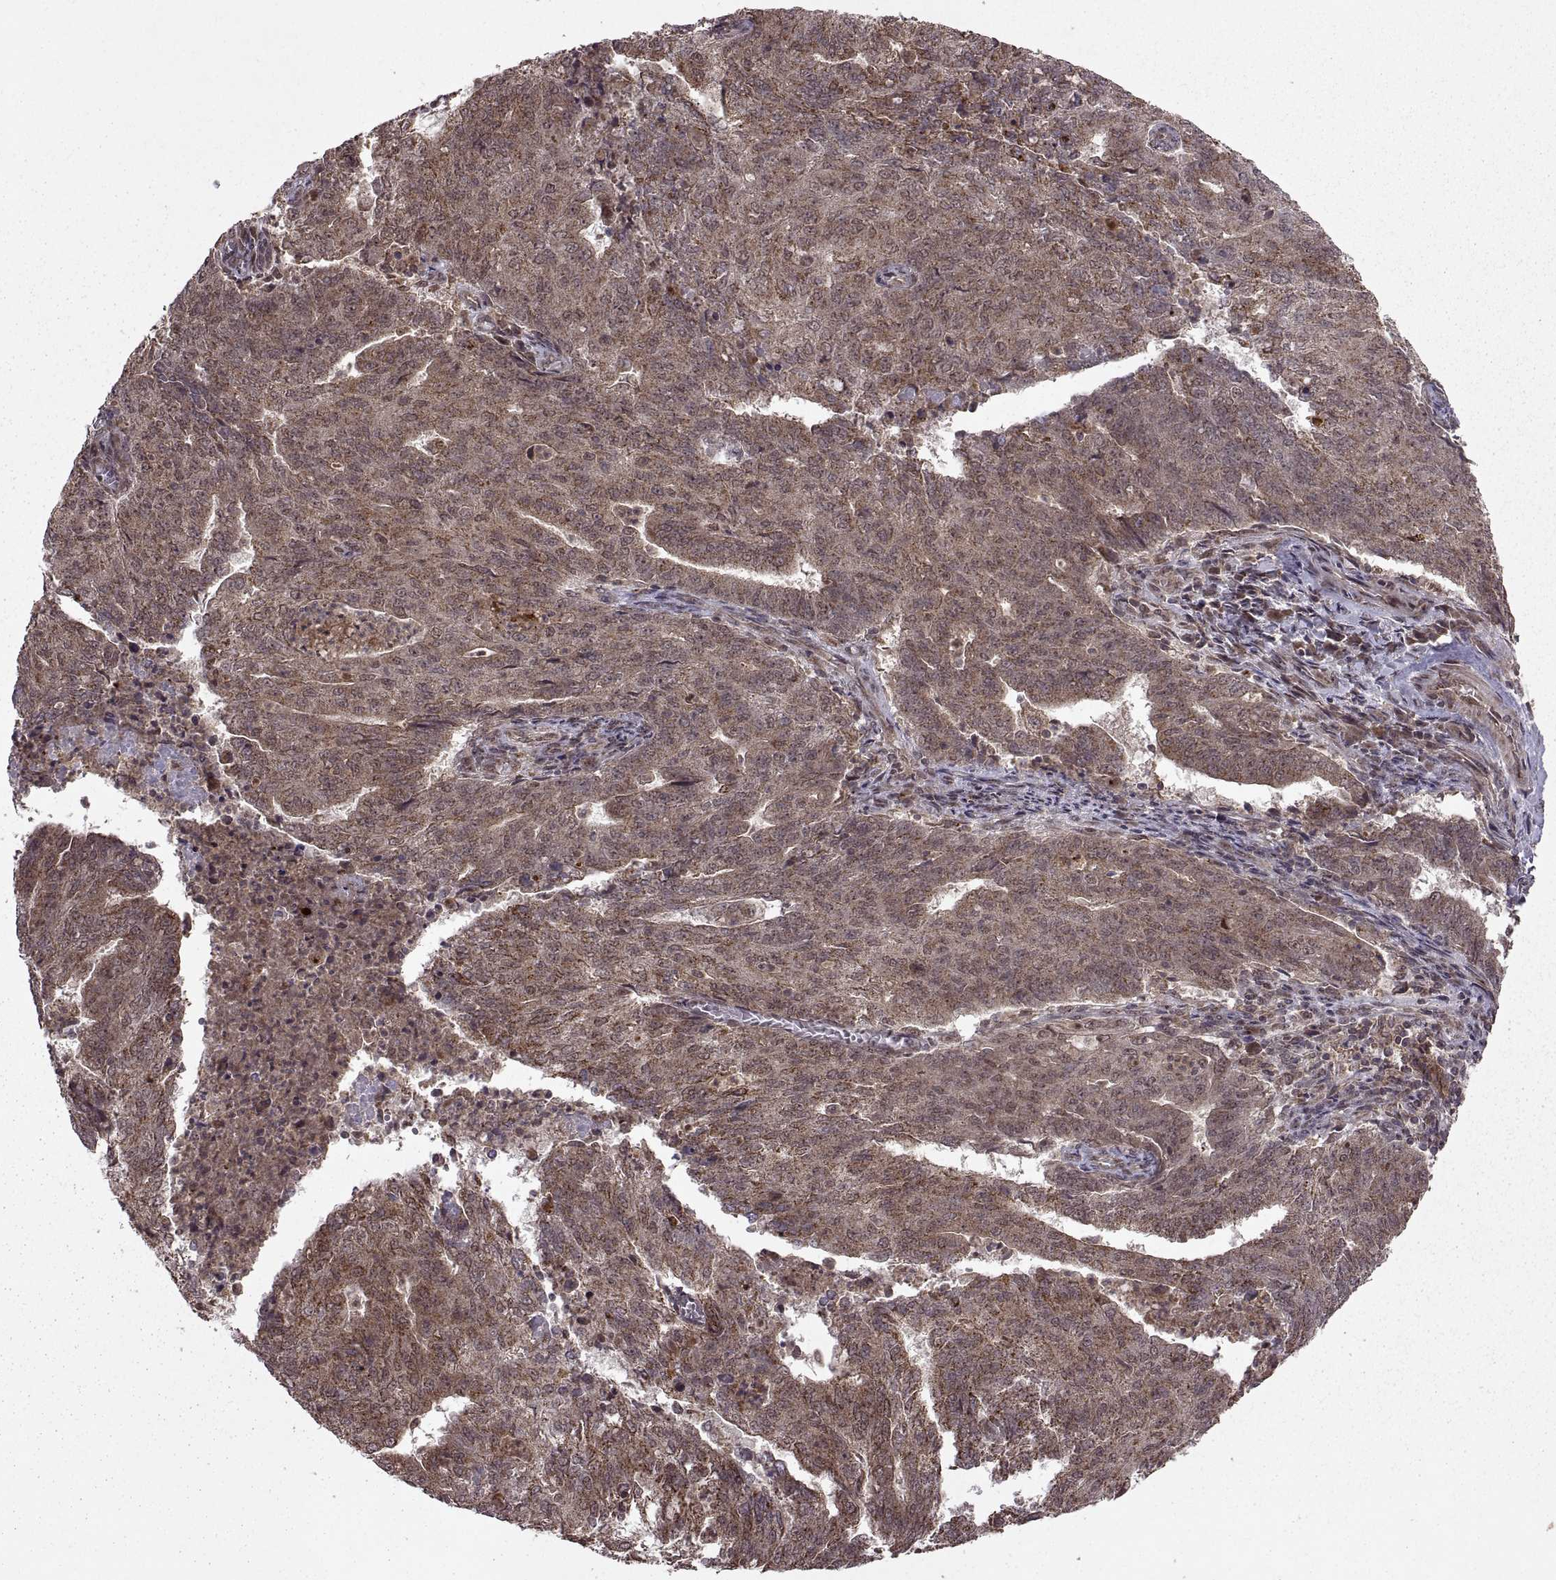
{"staining": {"intensity": "moderate", "quantity": ">75%", "location": "cytoplasmic/membranous"}, "tissue": "endometrial cancer", "cell_type": "Tumor cells", "image_type": "cancer", "snomed": [{"axis": "morphology", "description": "Adenocarcinoma, NOS"}, {"axis": "topography", "description": "Endometrium"}], "caption": "Immunohistochemistry photomicrograph of neoplastic tissue: endometrial adenocarcinoma stained using immunohistochemistry (IHC) exhibits medium levels of moderate protein expression localized specifically in the cytoplasmic/membranous of tumor cells, appearing as a cytoplasmic/membranous brown color.", "gene": "PTOV1", "patient": {"sex": "female", "age": 82}}